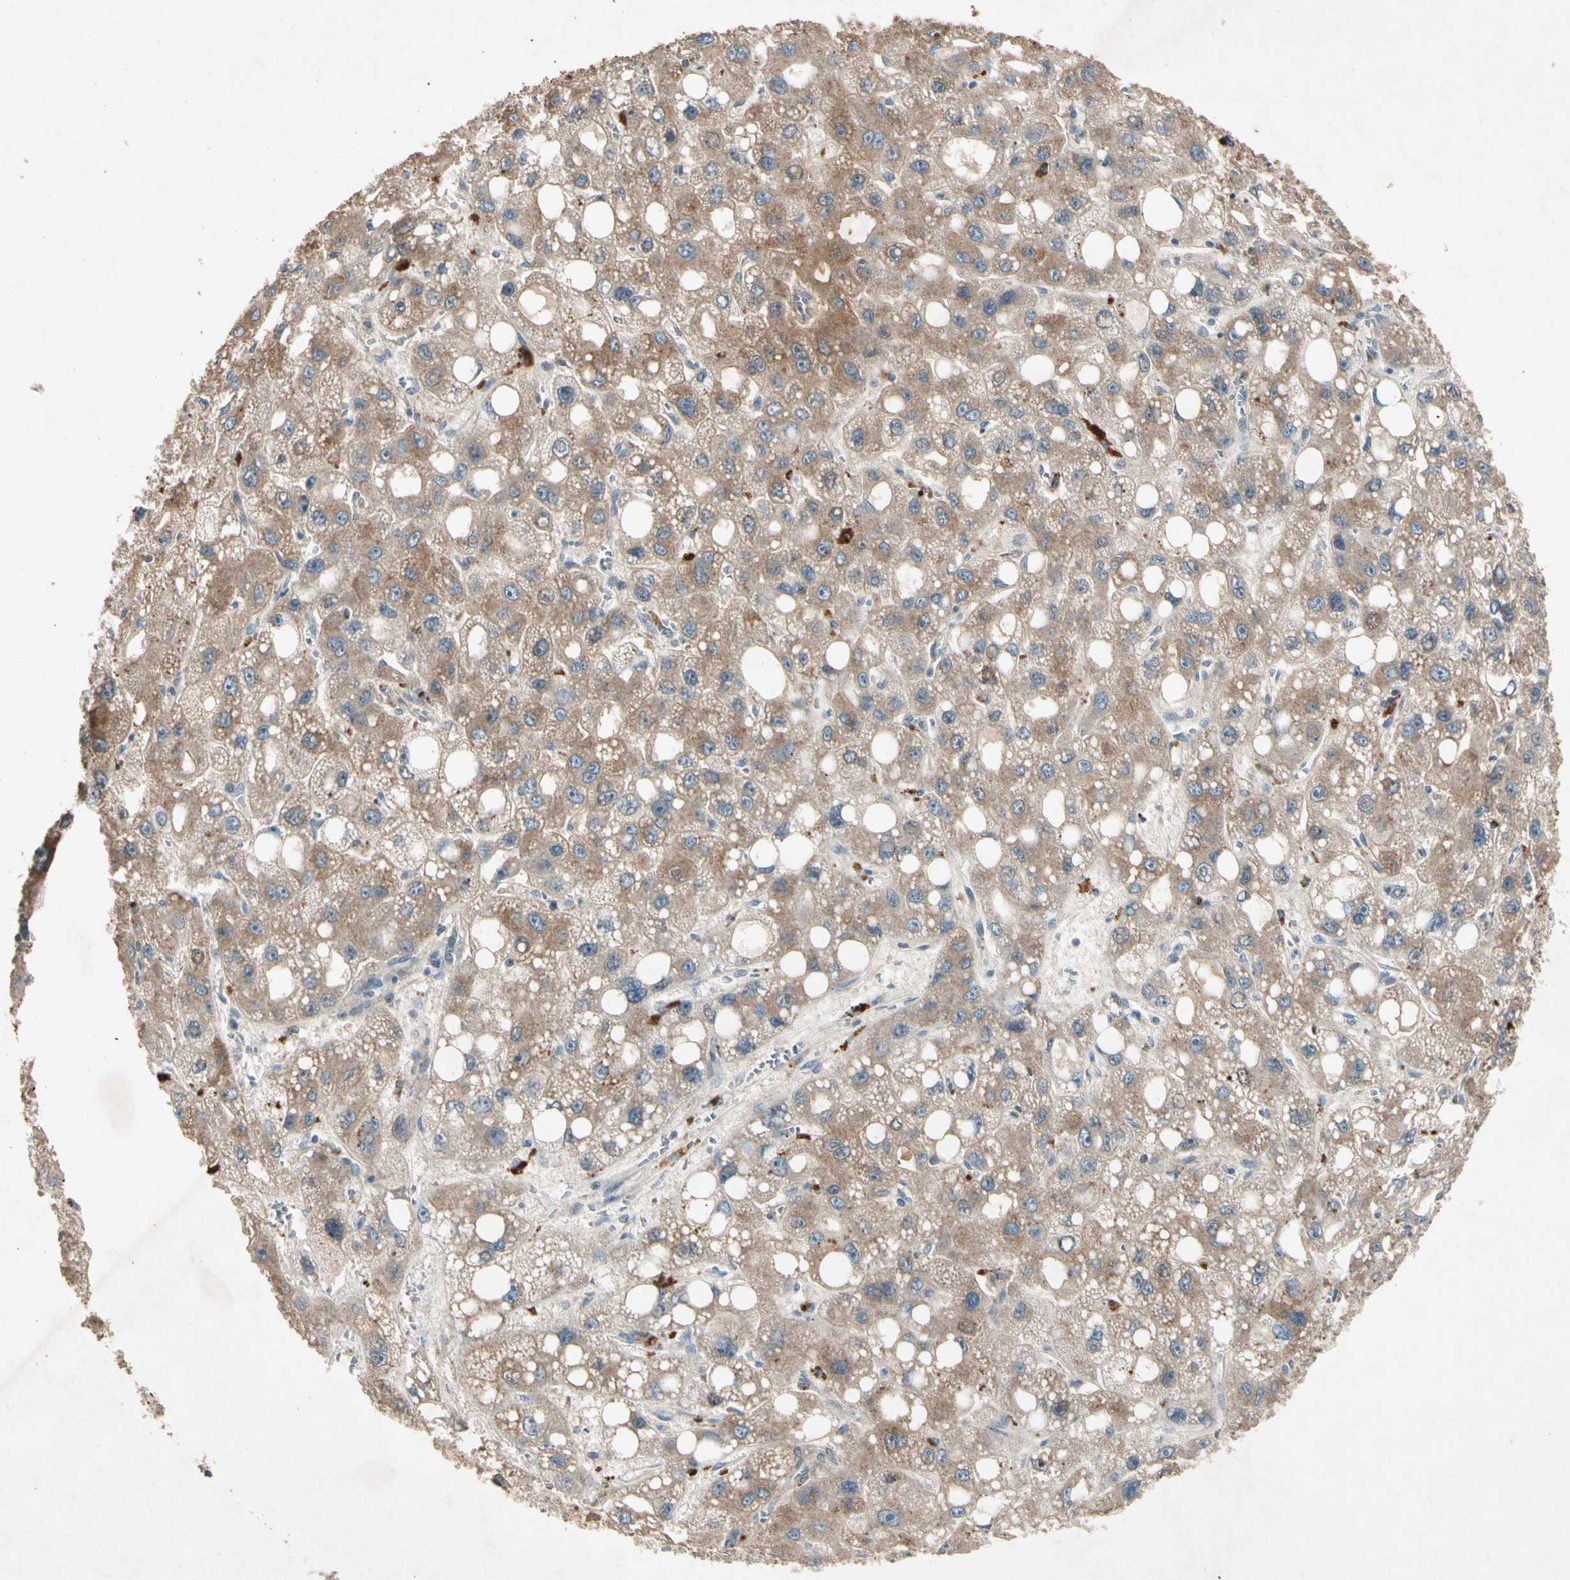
{"staining": {"intensity": "weak", "quantity": ">75%", "location": "cytoplasmic/membranous"}, "tissue": "liver cancer", "cell_type": "Tumor cells", "image_type": "cancer", "snomed": [{"axis": "morphology", "description": "Carcinoma, Hepatocellular, NOS"}, {"axis": "topography", "description": "Liver"}], "caption": "Protein expression analysis of liver cancer (hepatocellular carcinoma) demonstrates weak cytoplasmic/membranous expression in about >75% of tumor cells.", "gene": "GPLD1", "patient": {"sex": "male", "age": 55}}